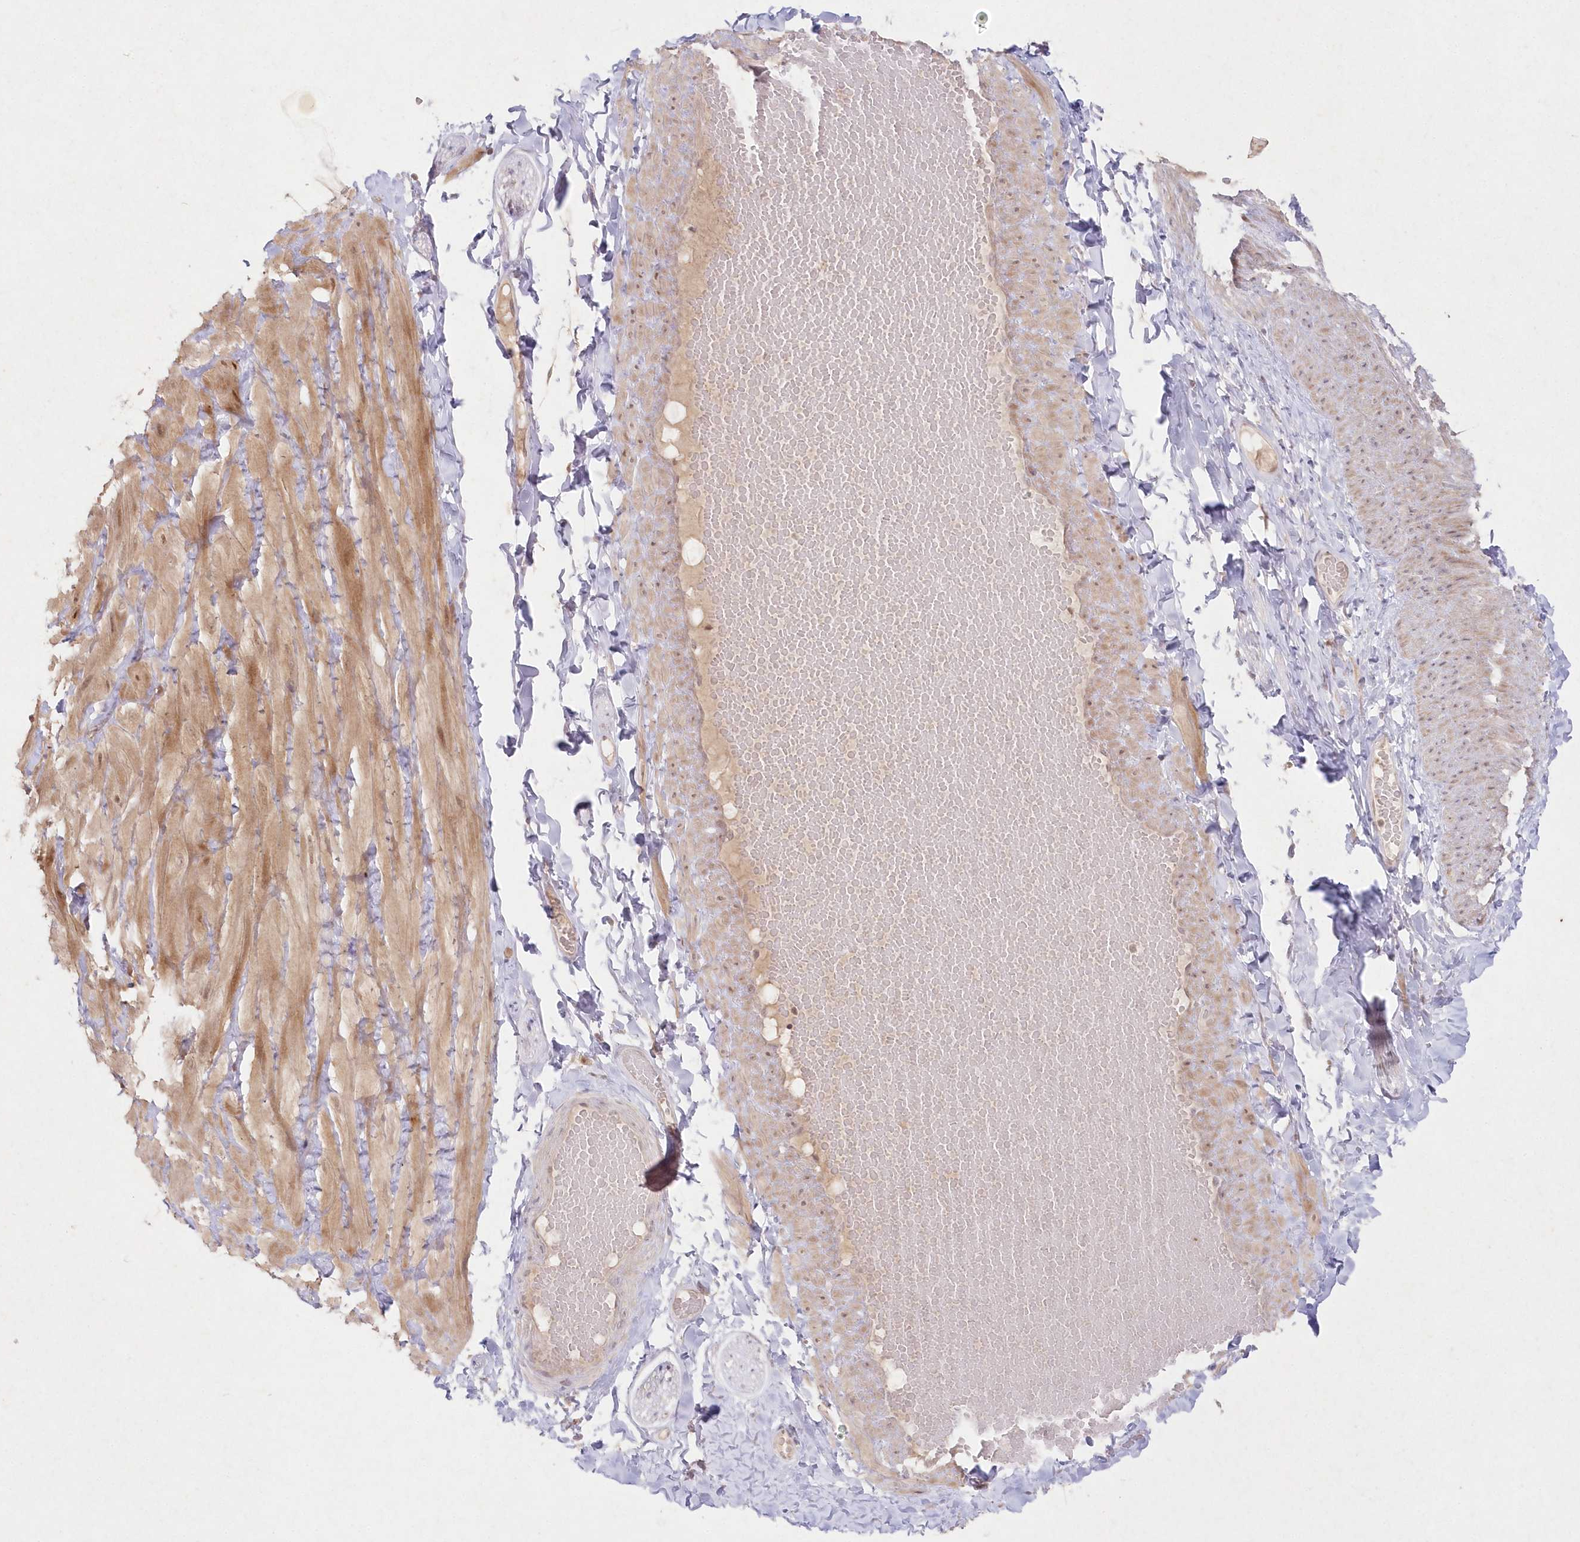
{"staining": {"intensity": "weak", "quantity": "25%-75%", "location": "cytoplasmic/membranous"}, "tissue": "adipose tissue", "cell_type": "Adipocytes", "image_type": "normal", "snomed": [{"axis": "morphology", "description": "Normal tissue, NOS"}, {"axis": "topography", "description": "Adipose tissue"}, {"axis": "topography", "description": "Vascular tissue"}, {"axis": "topography", "description": "Peripheral nerve tissue"}], "caption": "Brown immunohistochemical staining in normal adipose tissue exhibits weak cytoplasmic/membranous expression in about 25%-75% of adipocytes. Using DAB (brown) and hematoxylin (blue) stains, captured at high magnification using brightfield microscopy.", "gene": "ASCC1", "patient": {"sex": "male", "age": 25}}